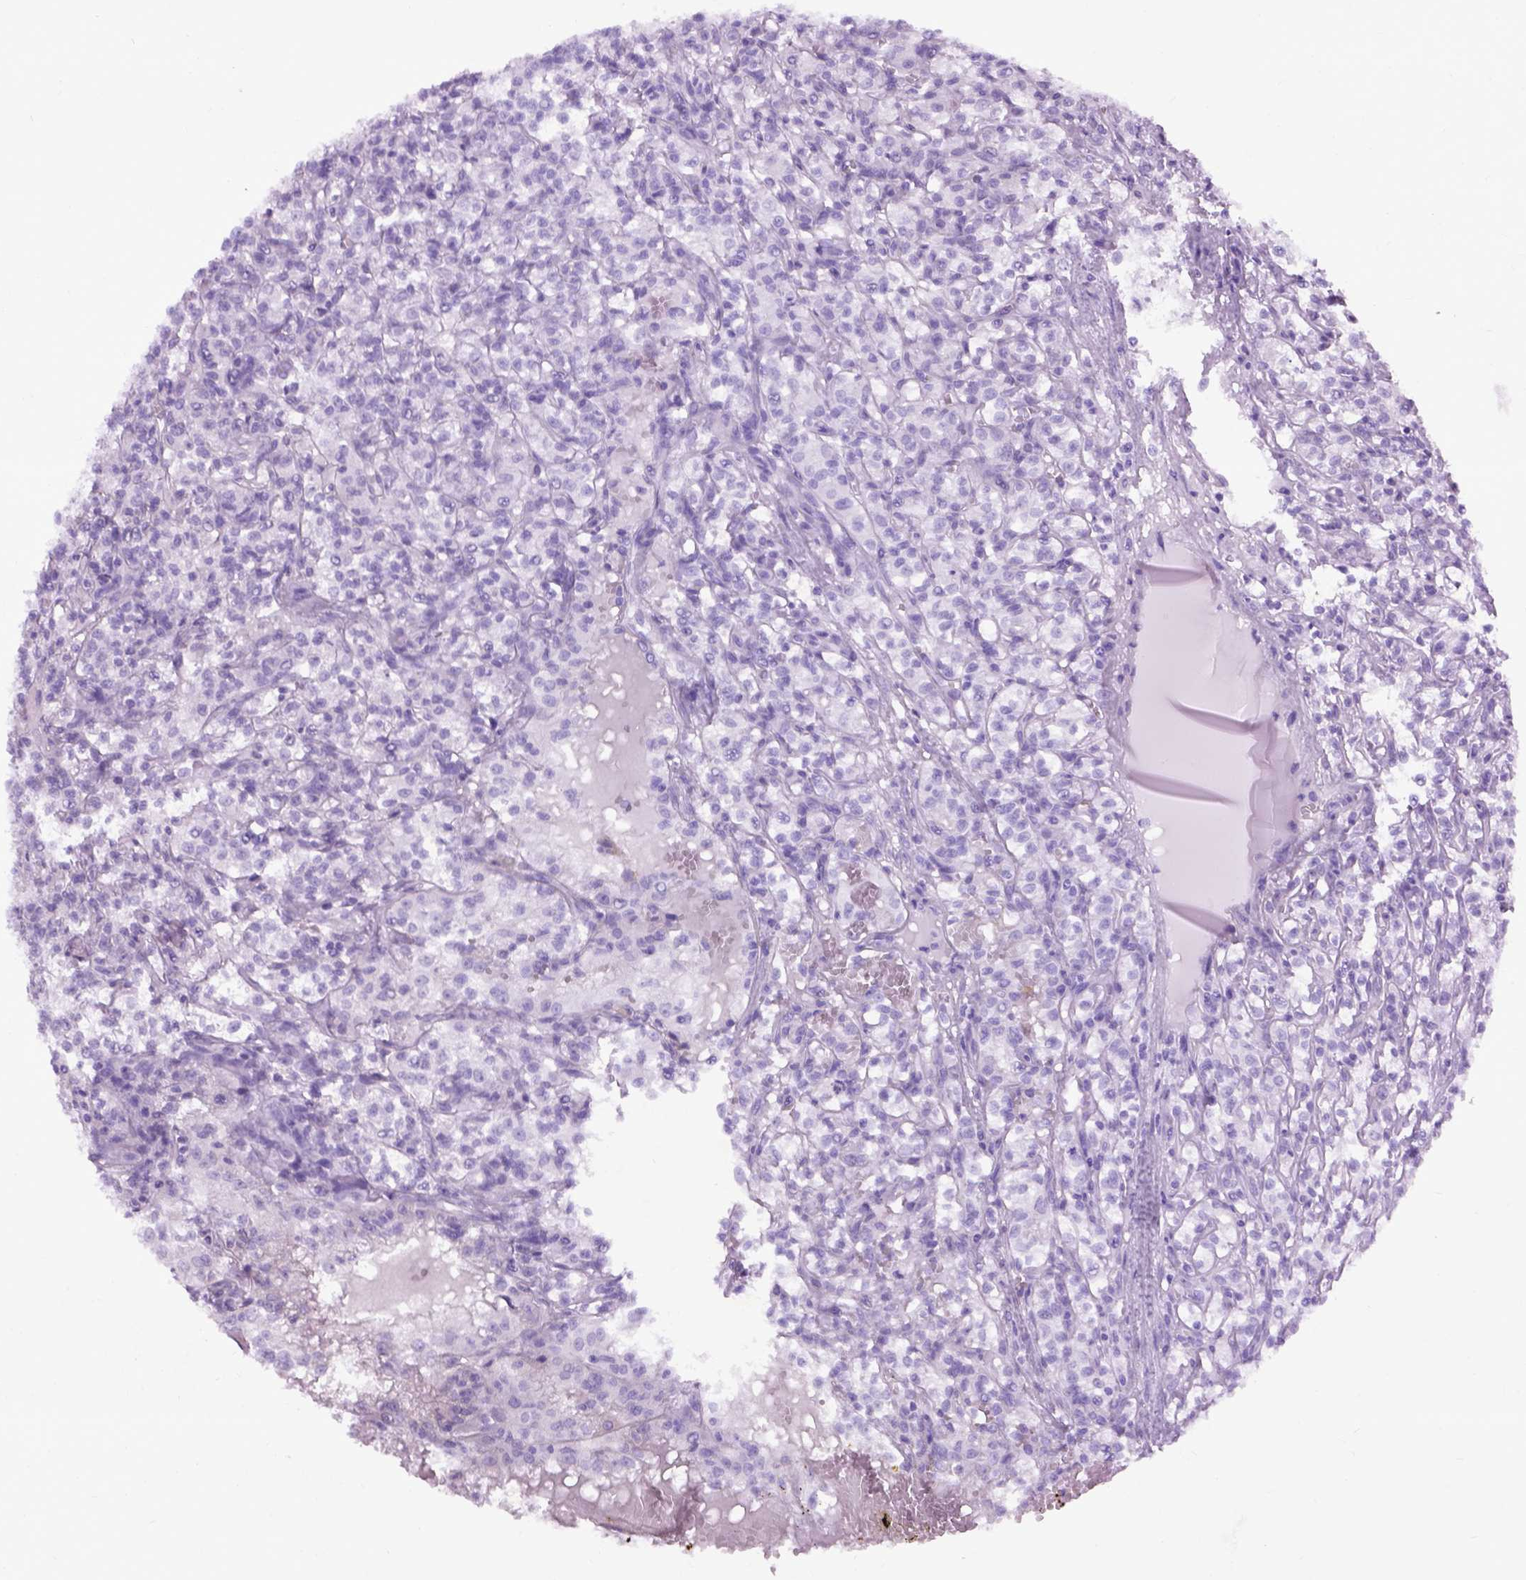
{"staining": {"intensity": "negative", "quantity": "none", "location": "none"}, "tissue": "renal cancer", "cell_type": "Tumor cells", "image_type": "cancer", "snomed": [{"axis": "morphology", "description": "Adenocarcinoma, NOS"}, {"axis": "topography", "description": "Kidney"}], "caption": "Protein analysis of renal adenocarcinoma demonstrates no significant expression in tumor cells. Nuclei are stained in blue.", "gene": "EMILIN3", "patient": {"sex": "male", "age": 36}}